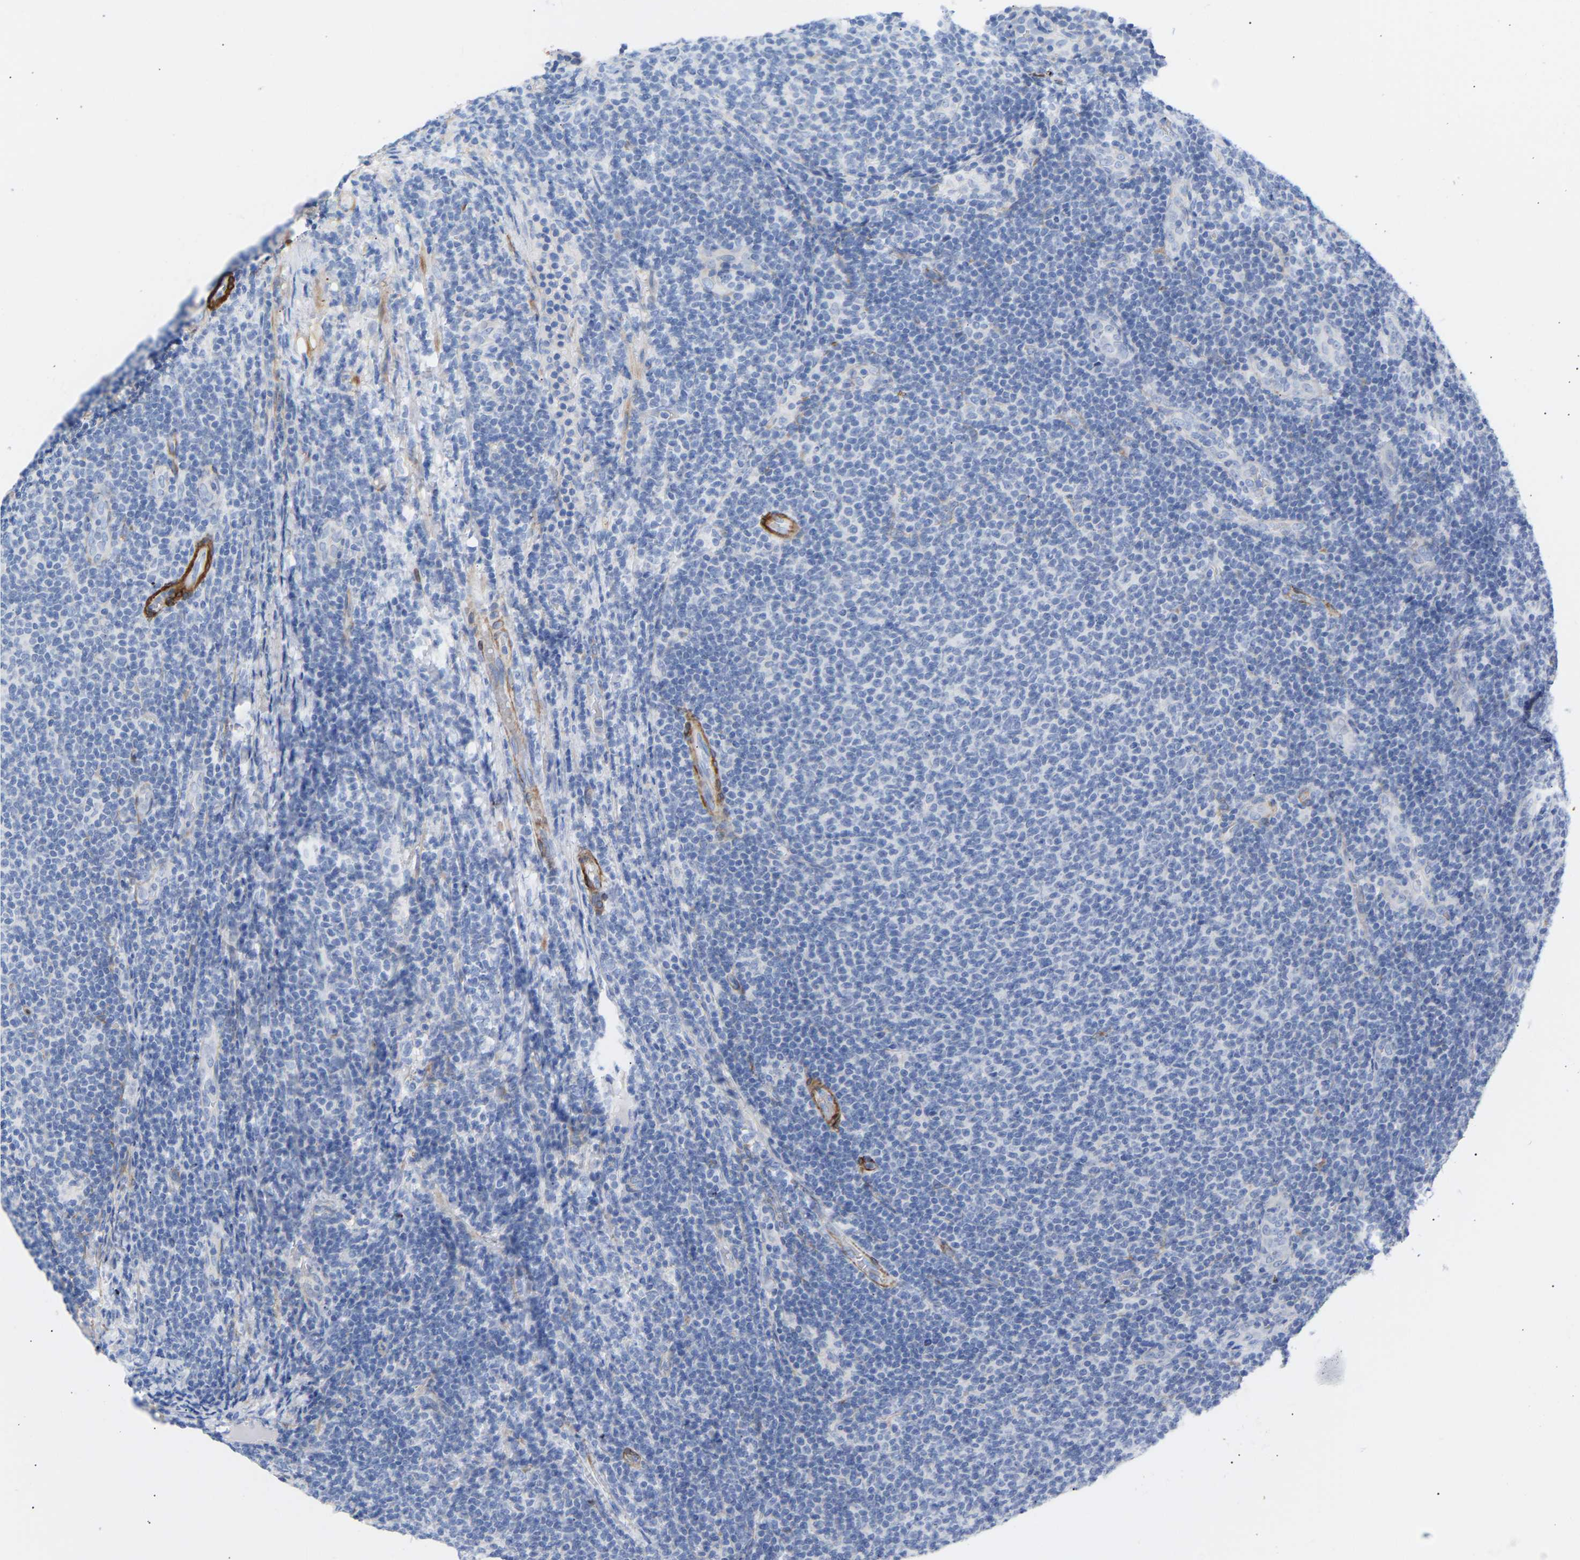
{"staining": {"intensity": "negative", "quantity": "none", "location": "none"}, "tissue": "lymphoma", "cell_type": "Tumor cells", "image_type": "cancer", "snomed": [{"axis": "morphology", "description": "Malignant lymphoma, non-Hodgkin's type, Low grade"}, {"axis": "topography", "description": "Lymph node"}], "caption": "A histopathology image of human lymphoma is negative for staining in tumor cells.", "gene": "AMPH", "patient": {"sex": "male", "age": 66}}